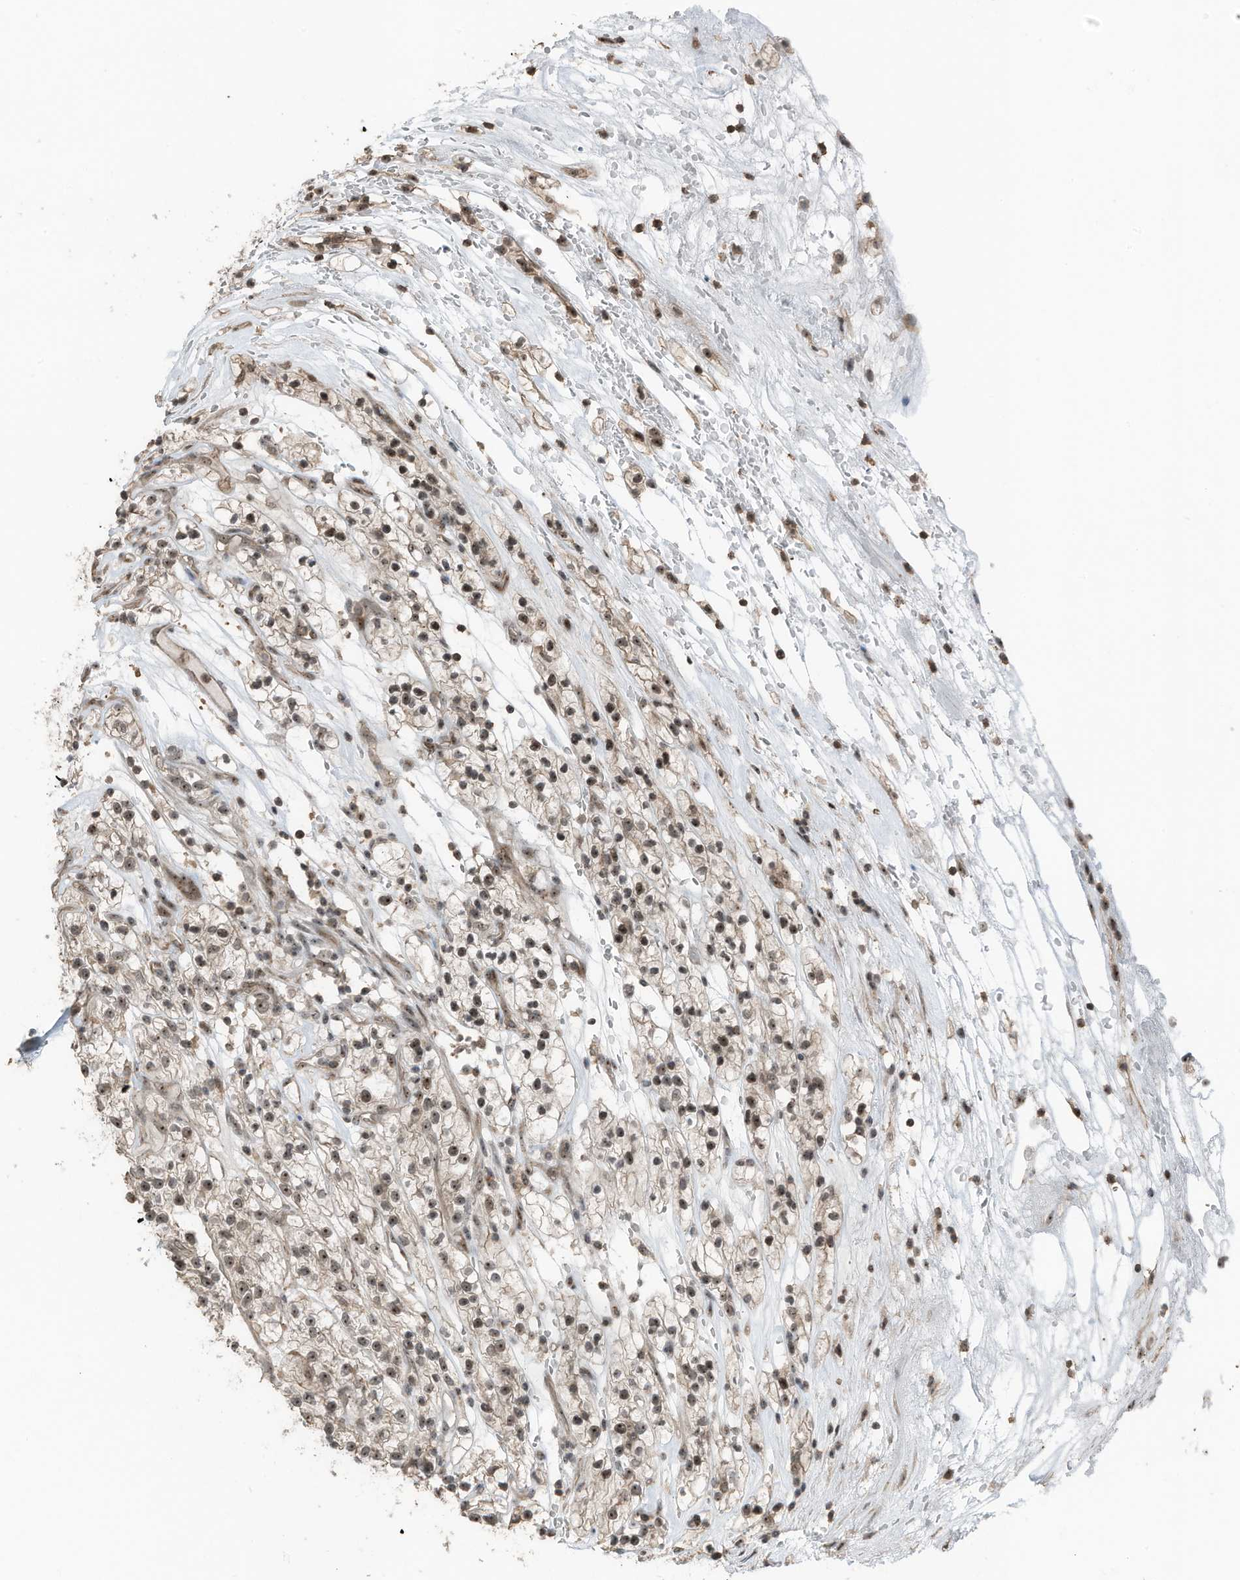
{"staining": {"intensity": "moderate", "quantity": ">75%", "location": "nuclear"}, "tissue": "renal cancer", "cell_type": "Tumor cells", "image_type": "cancer", "snomed": [{"axis": "morphology", "description": "Adenocarcinoma, NOS"}, {"axis": "topography", "description": "Kidney"}], "caption": "An immunohistochemistry micrograph of neoplastic tissue is shown. Protein staining in brown shows moderate nuclear positivity in renal cancer (adenocarcinoma) within tumor cells.", "gene": "UTP3", "patient": {"sex": "female", "age": 57}}